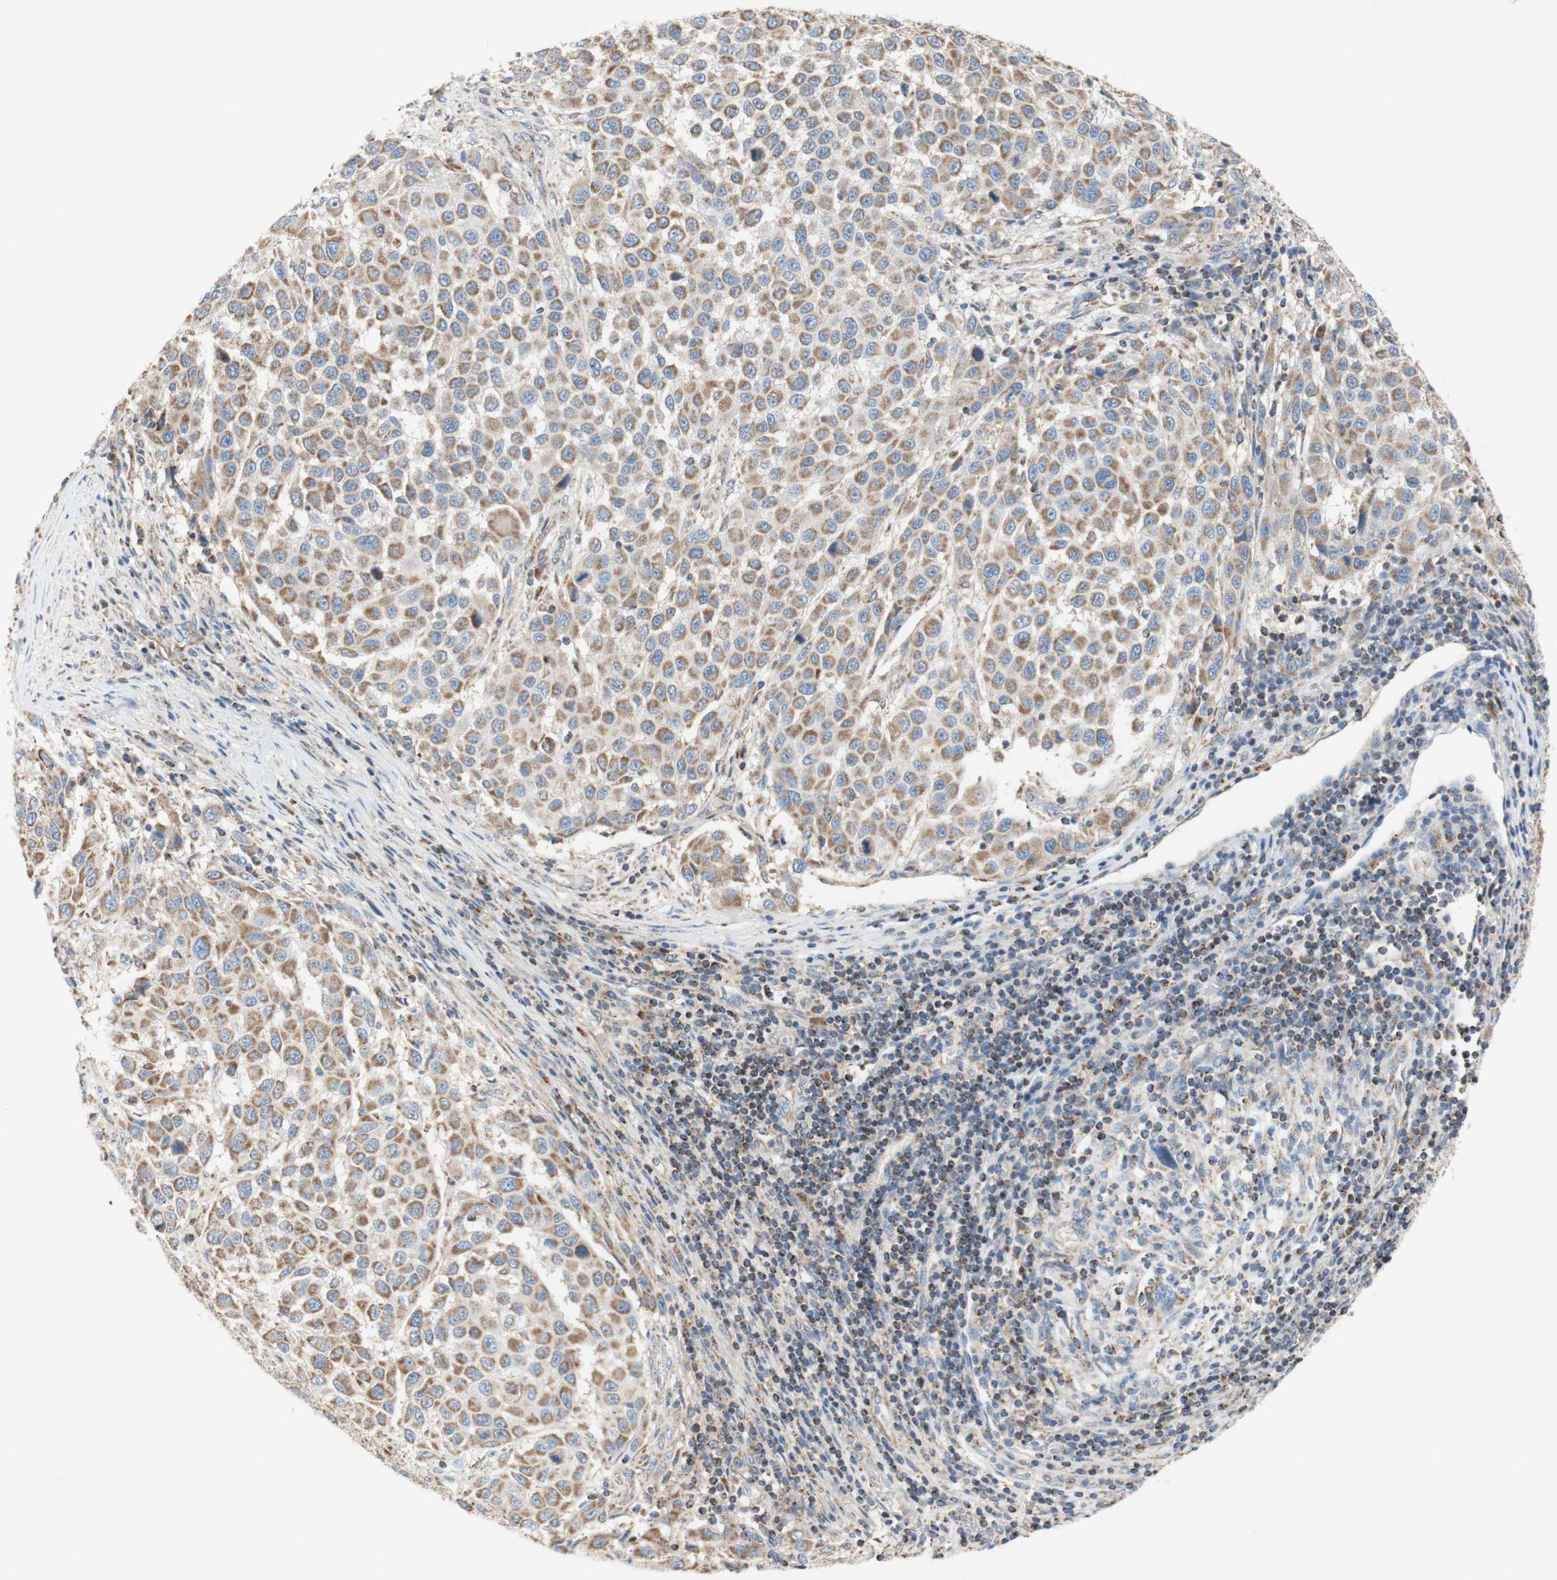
{"staining": {"intensity": "moderate", "quantity": ">75%", "location": "cytoplasmic/membranous"}, "tissue": "melanoma", "cell_type": "Tumor cells", "image_type": "cancer", "snomed": [{"axis": "morphology", "description": "Malignant melanoma, Metastatic site"}, {"axis": "topography", "description": "Lymph node"}], "caption": "High-power microscopy captured an IHC photomicrograph of melanoma, revealing moderate cytoplasmic/membranous staining in approximately >75% of tumor cells.", "gene": "SDHB", "patient": {"sex": "male", "age": 61}}